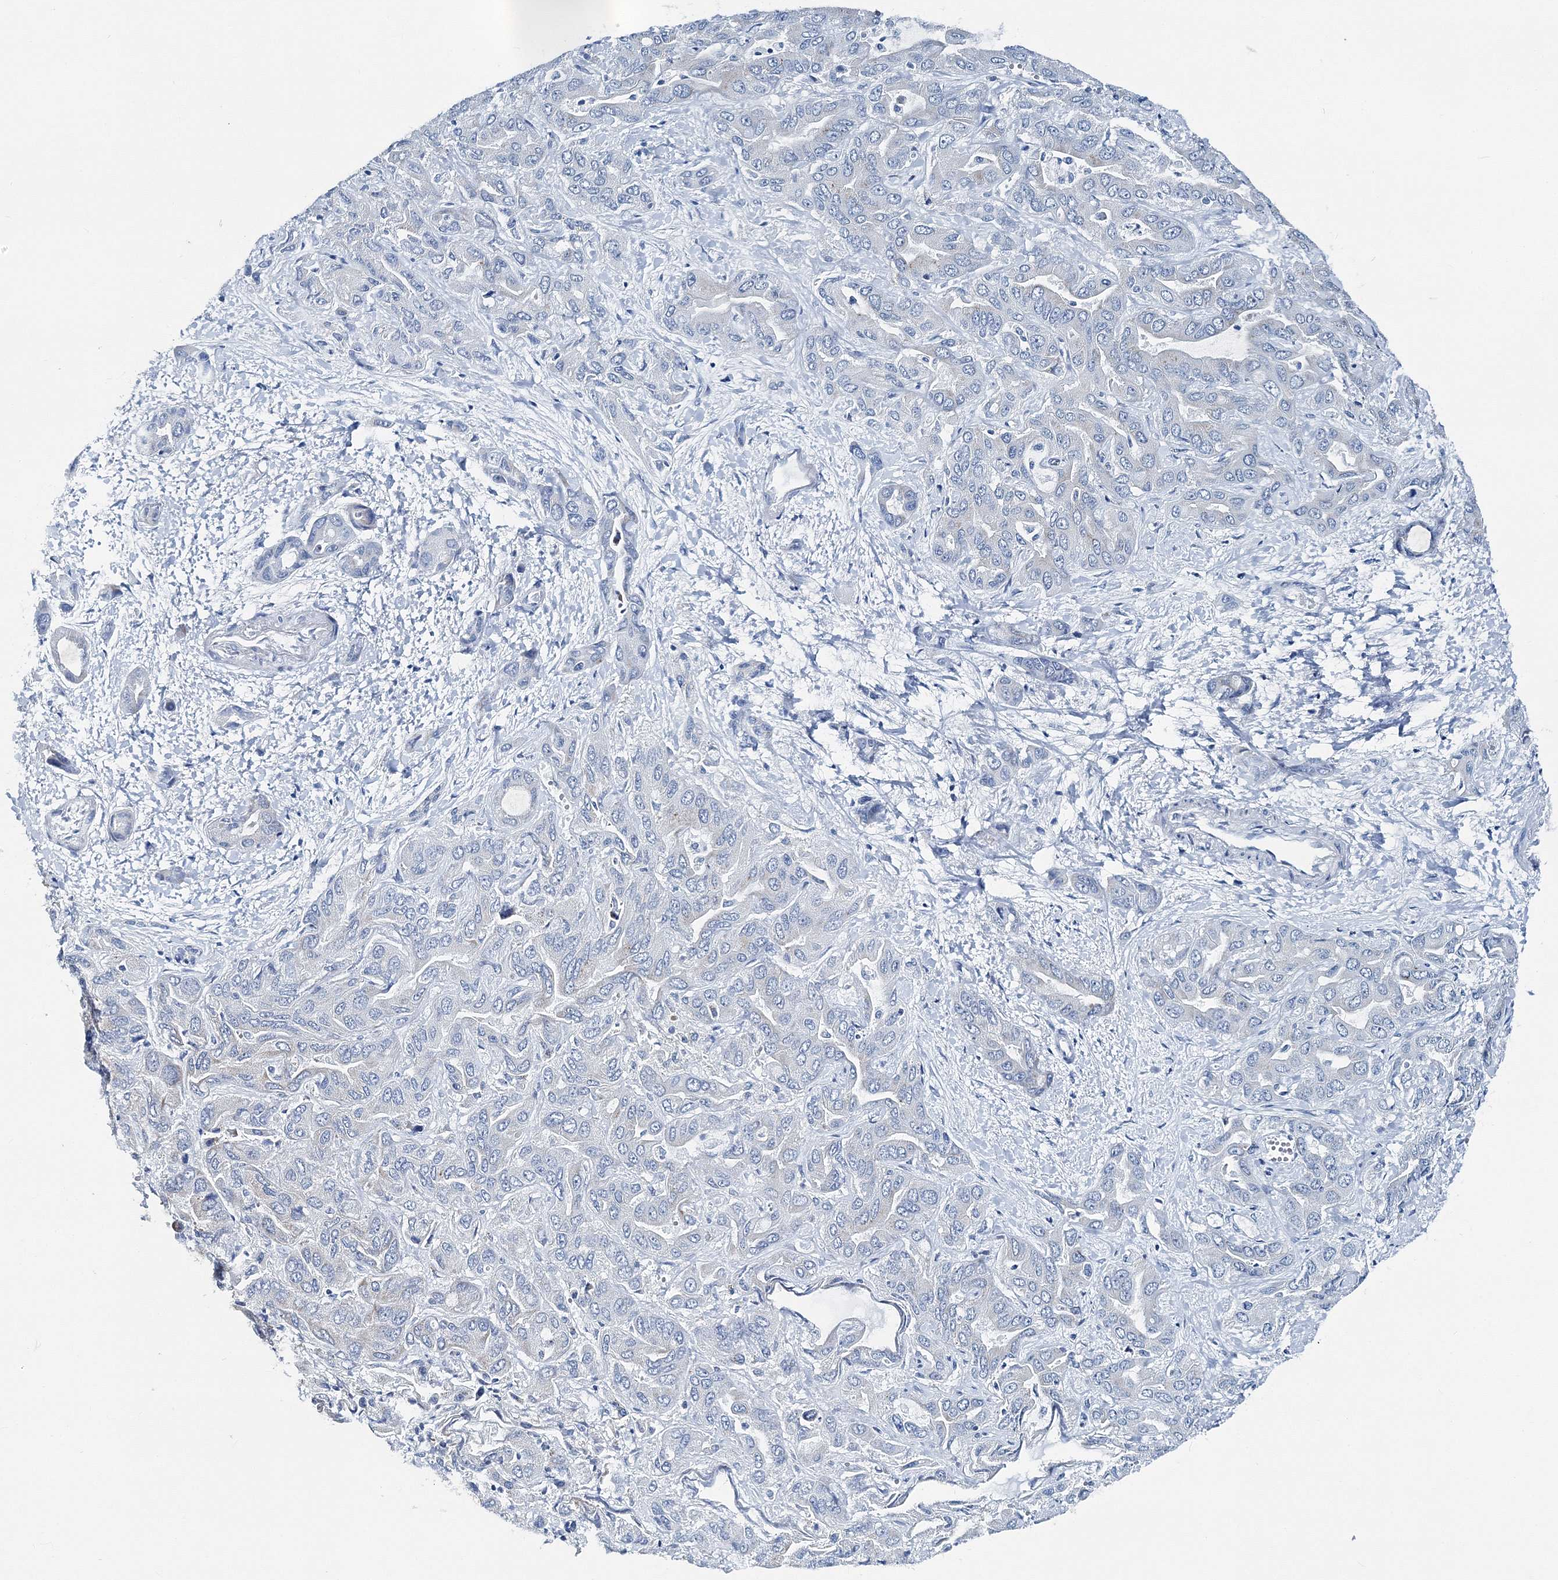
{"staining": {"intensity": "negative", "quantity": "none", "location": "none"}, "tissue": "liver cancer", "cell_type": "Tumor cells", "image_type": "cancer", "snomed": [{"axis": "morphology", "description": "Cholangiocarcinoma"}, {"axis": "topography", "description": "Liver"}], "caption": "Liver cancer was stained to show a protein in brown. There is no significant expression in tumor cells.", "gene": "GABARAPL2", "patient": {"sex": "female", "age": 52}}